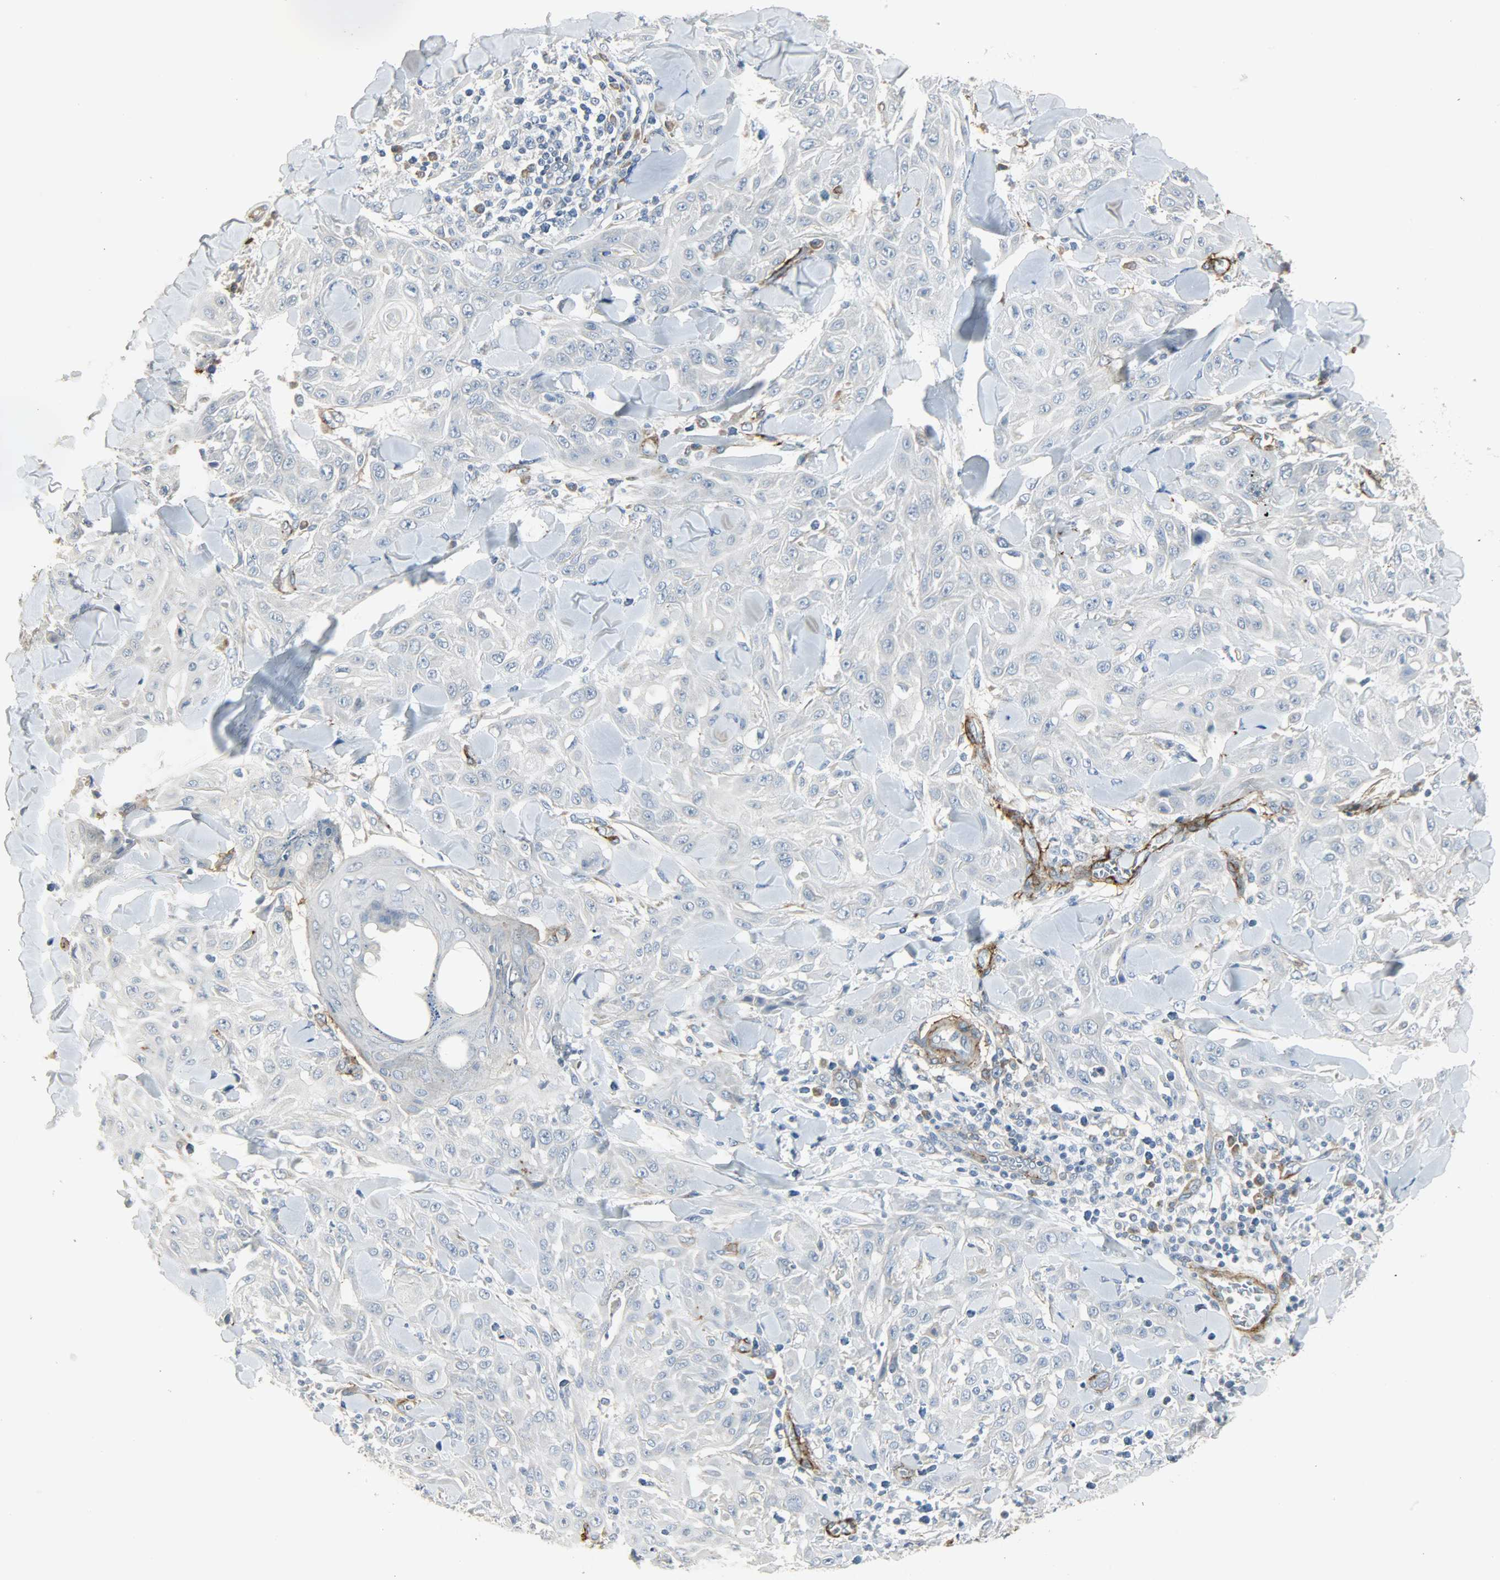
{"staining": {"intensity": "negative", "quantity": "none", "location": "none"}, "tissue": "skin cancer", "cell_type": "Tumor cells", "image_type": "cancer", "snomed": [{"axis": "morphology", "description": "Squamous cell carcinoma, NOS"}, {"axis": "topography", "description": "Skin"}], "caption": "An image of human skin squamous cell carcinoma is negative for staining in tumor cells.", "gene": "ENPEP", "patient": {"sex": "male", "age": 24}}